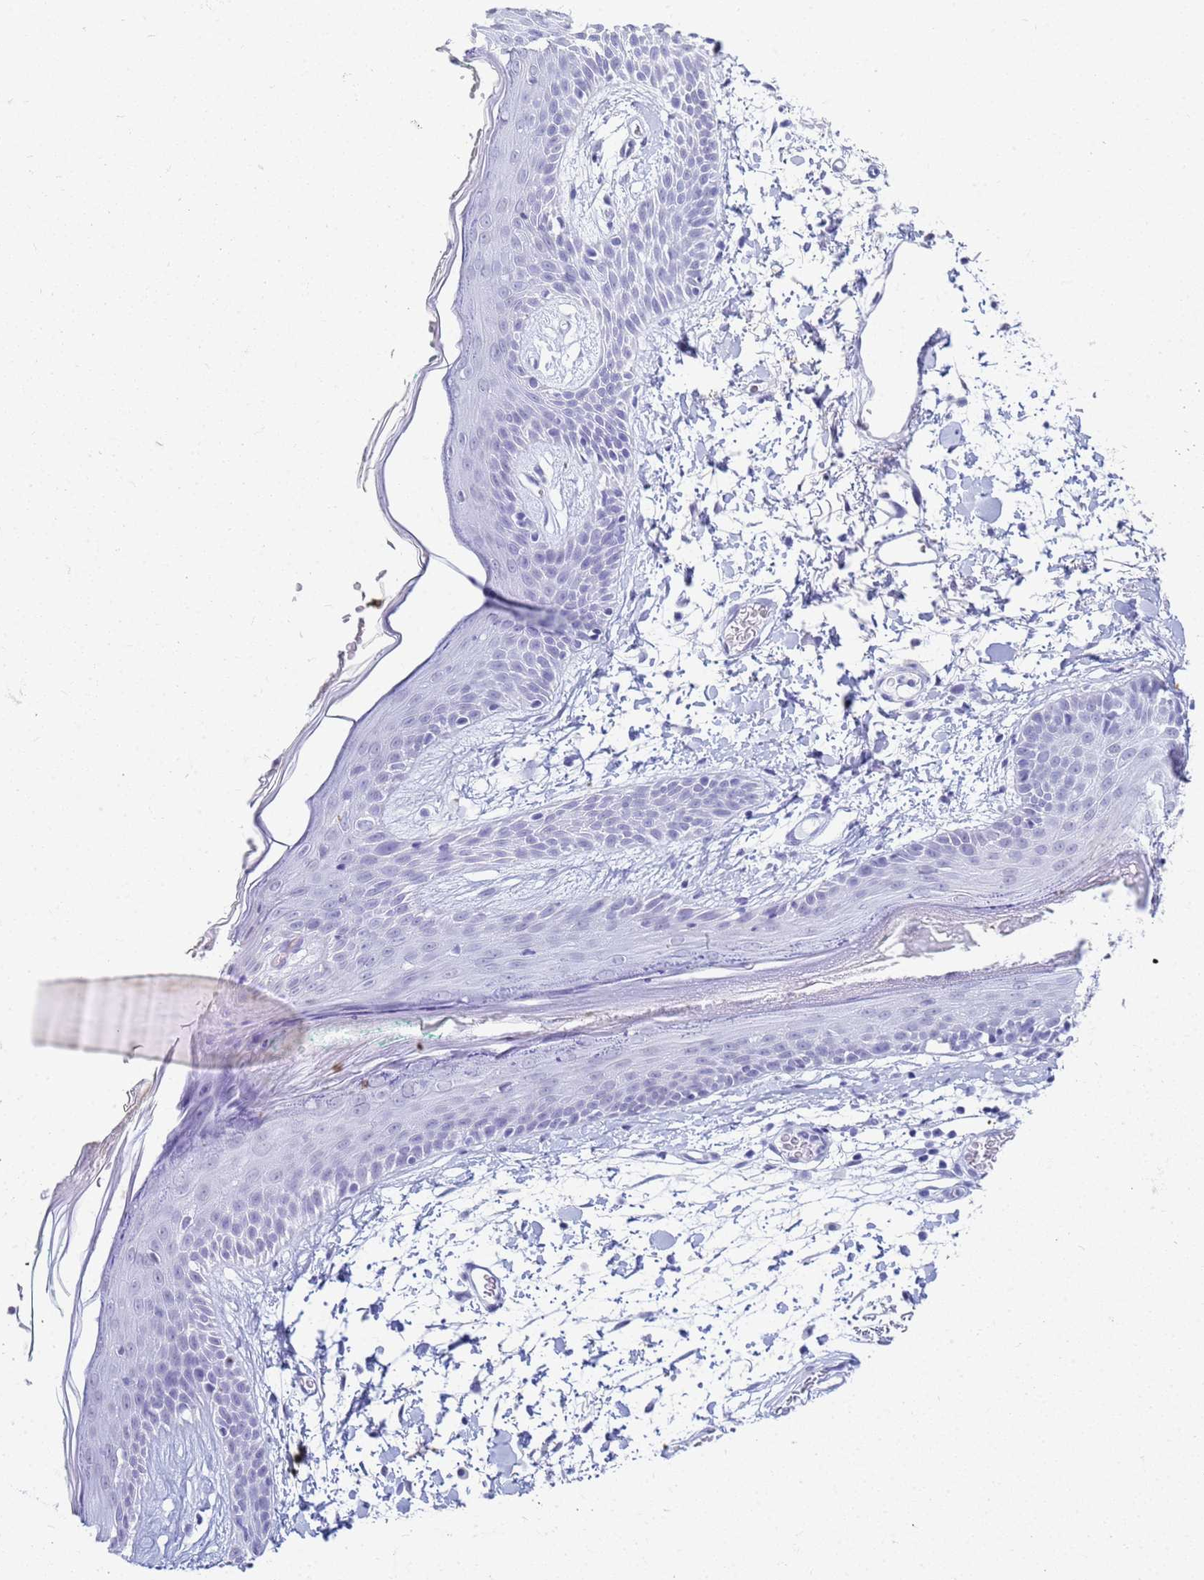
{"staining": {"intensity": "negative", "quantity": "none", "location": "none"}, "tissue": "skin", "cell_type": "Fibroblasts", "image_type": "normal", "snomed": [{"axis": "morphology", "description": "Normal tissue, NOS"}, {"axis": "topography", "description": "Skin"}], "caption": "Immunohistochemical staining of unremarkable skin displays no significant positivity in fibroblasts.", "gene": "SLC7A9", "patient": {"sex": "male", "age": 79}}